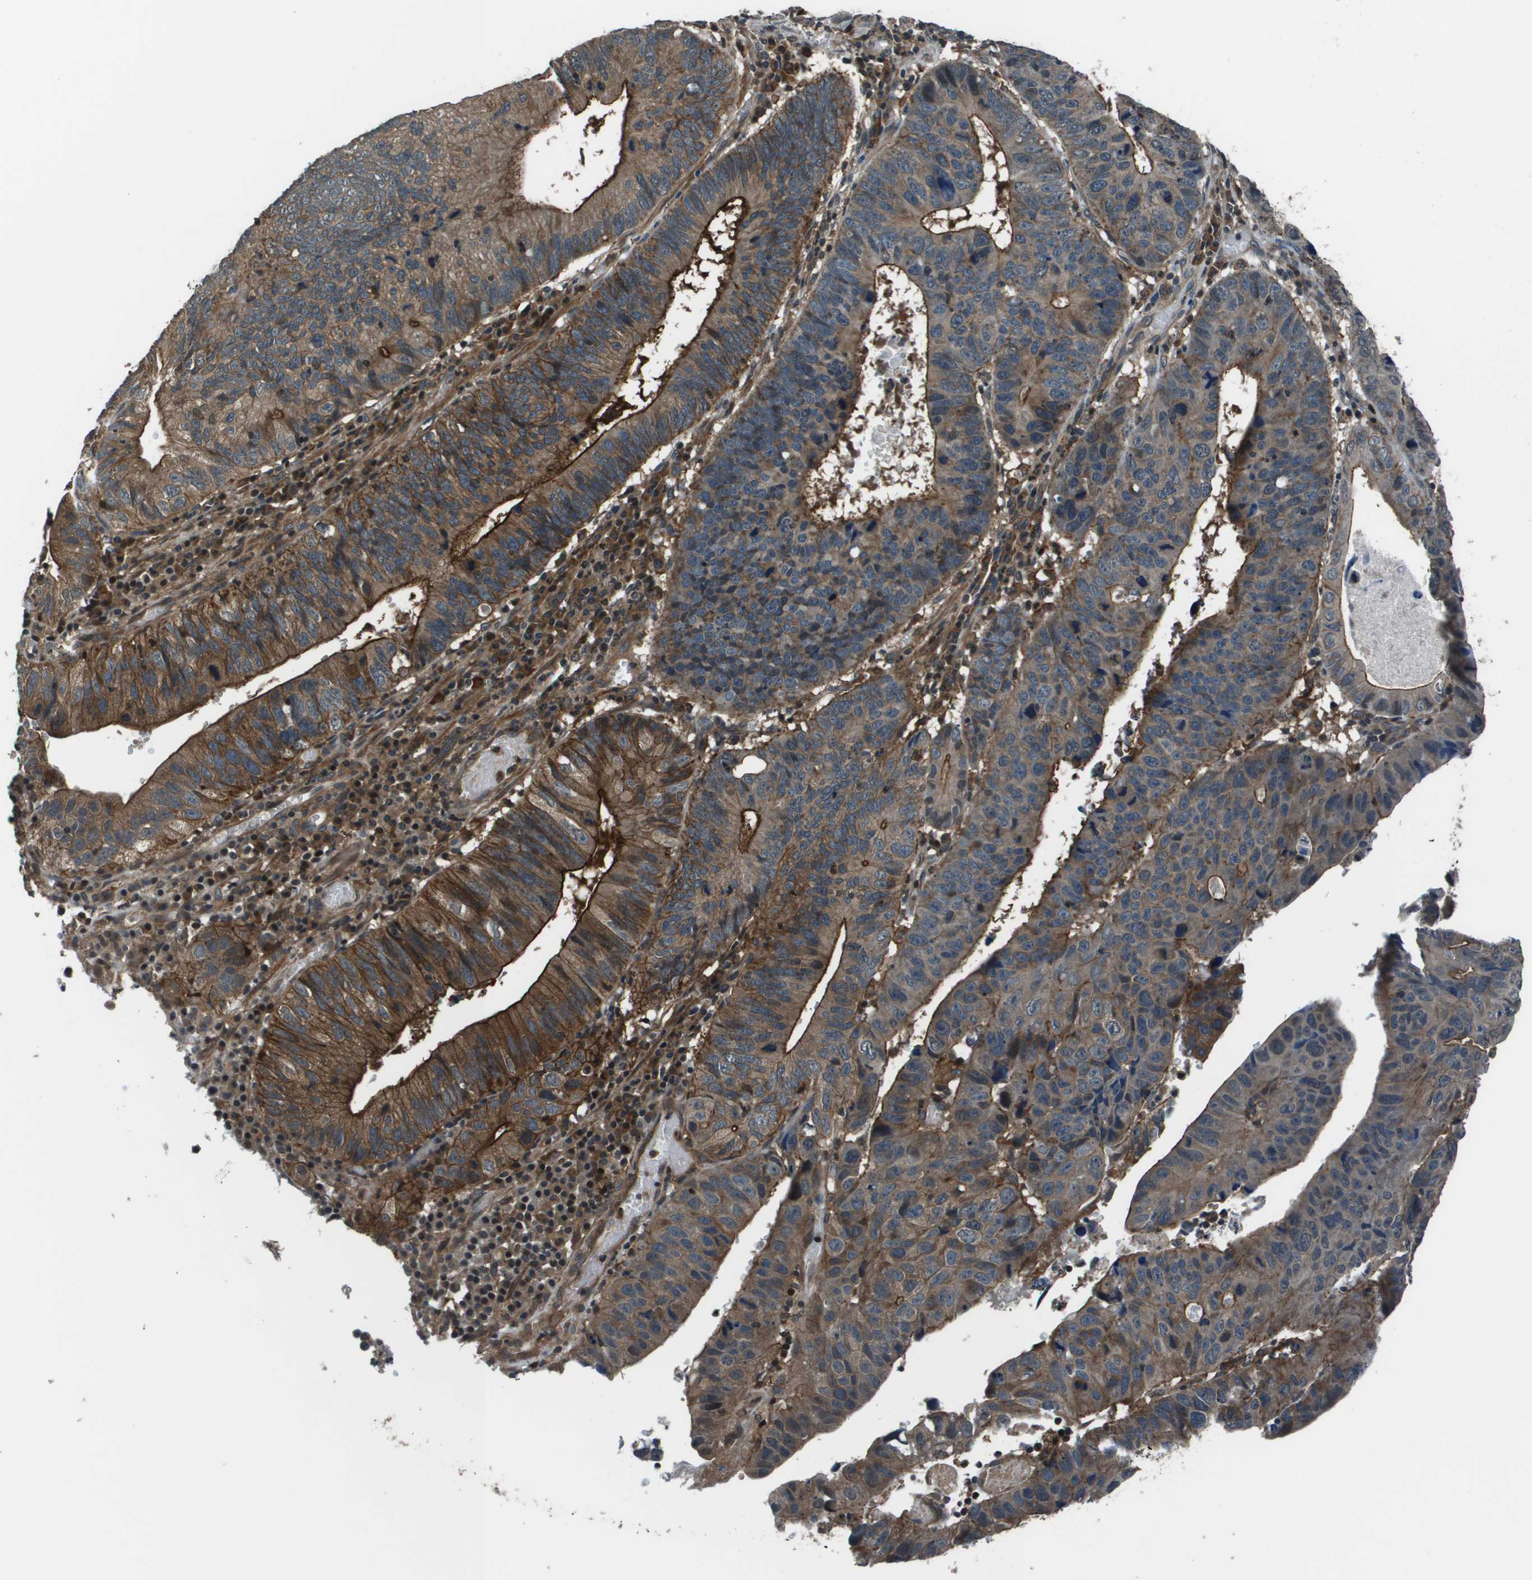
{"staining": {"intensity": "strong", "quantity": "25%-75%", "location": "cytoplasmic/membranous"}, "tissue": "stomach cancer", "cell_type": "Tumor cells", "image_type": "cancer", "snomed": [{"axis": "morphology", "description": "Adenocarcinoma, NOS"}, {"axis": "topography", "description": "Stomach"}], "caption": "DAB immunohistochemical staining of stomach adenocarcinoma exhibits strong cytoplasmic/membranous protein staining in about 25%-75% of tumor cells. Nuclei are stained in blue.", "gene": "ARHGEF11", "patient": {"sex": "male", "age": 59}}